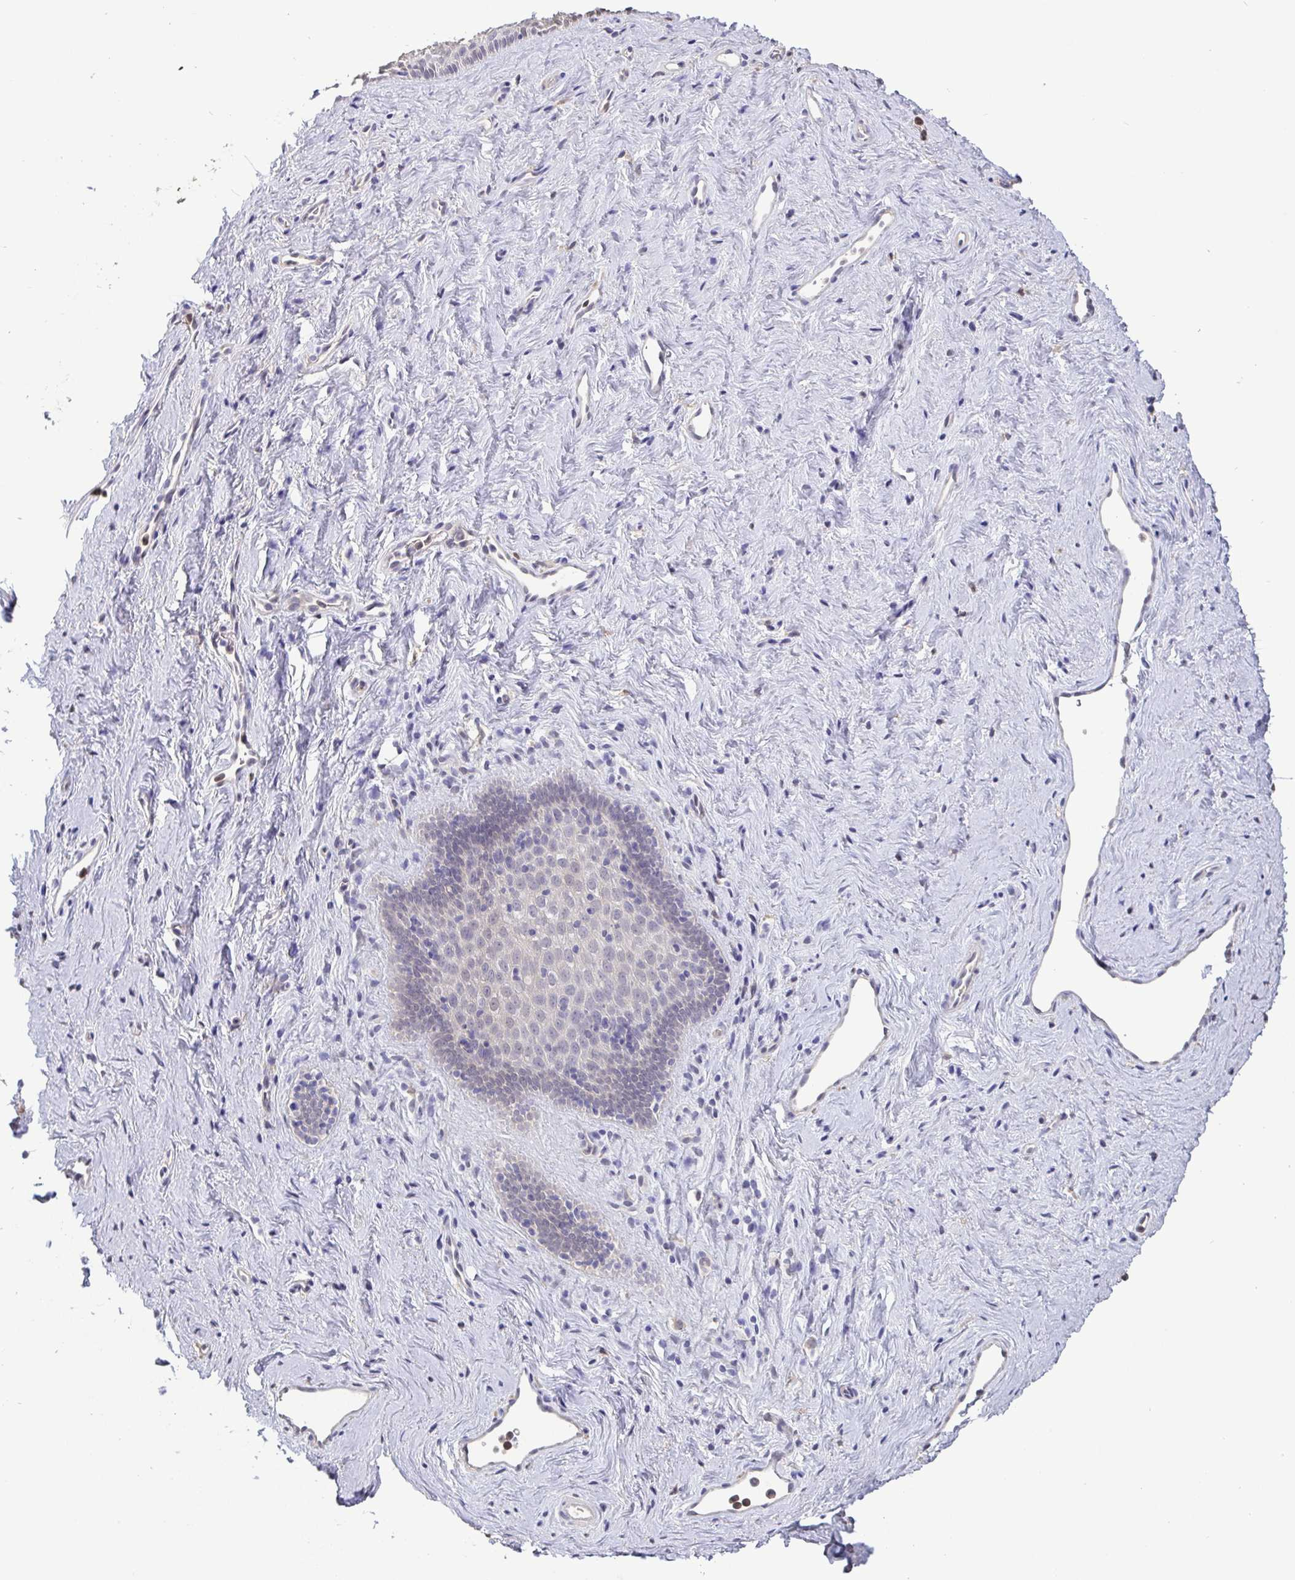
{"staining": {"intensity": "negative", "quantity": "none", "location": "none"}, "tissue": "vagina", "cell_type": "Squamous epithelial cells", "image_type": "normal", "snomed": [{"axis": "morphology", "description": "Normal tissue, NOS"}, {"axis": "topography", "description": "Vagina"}], "caption": "The immunohistochemistry photomicrograph has no significant positivity in squamous epithelial cells of vagina.", "gene": "IDH1", "patient": {"sex": "female", "age": 45}}